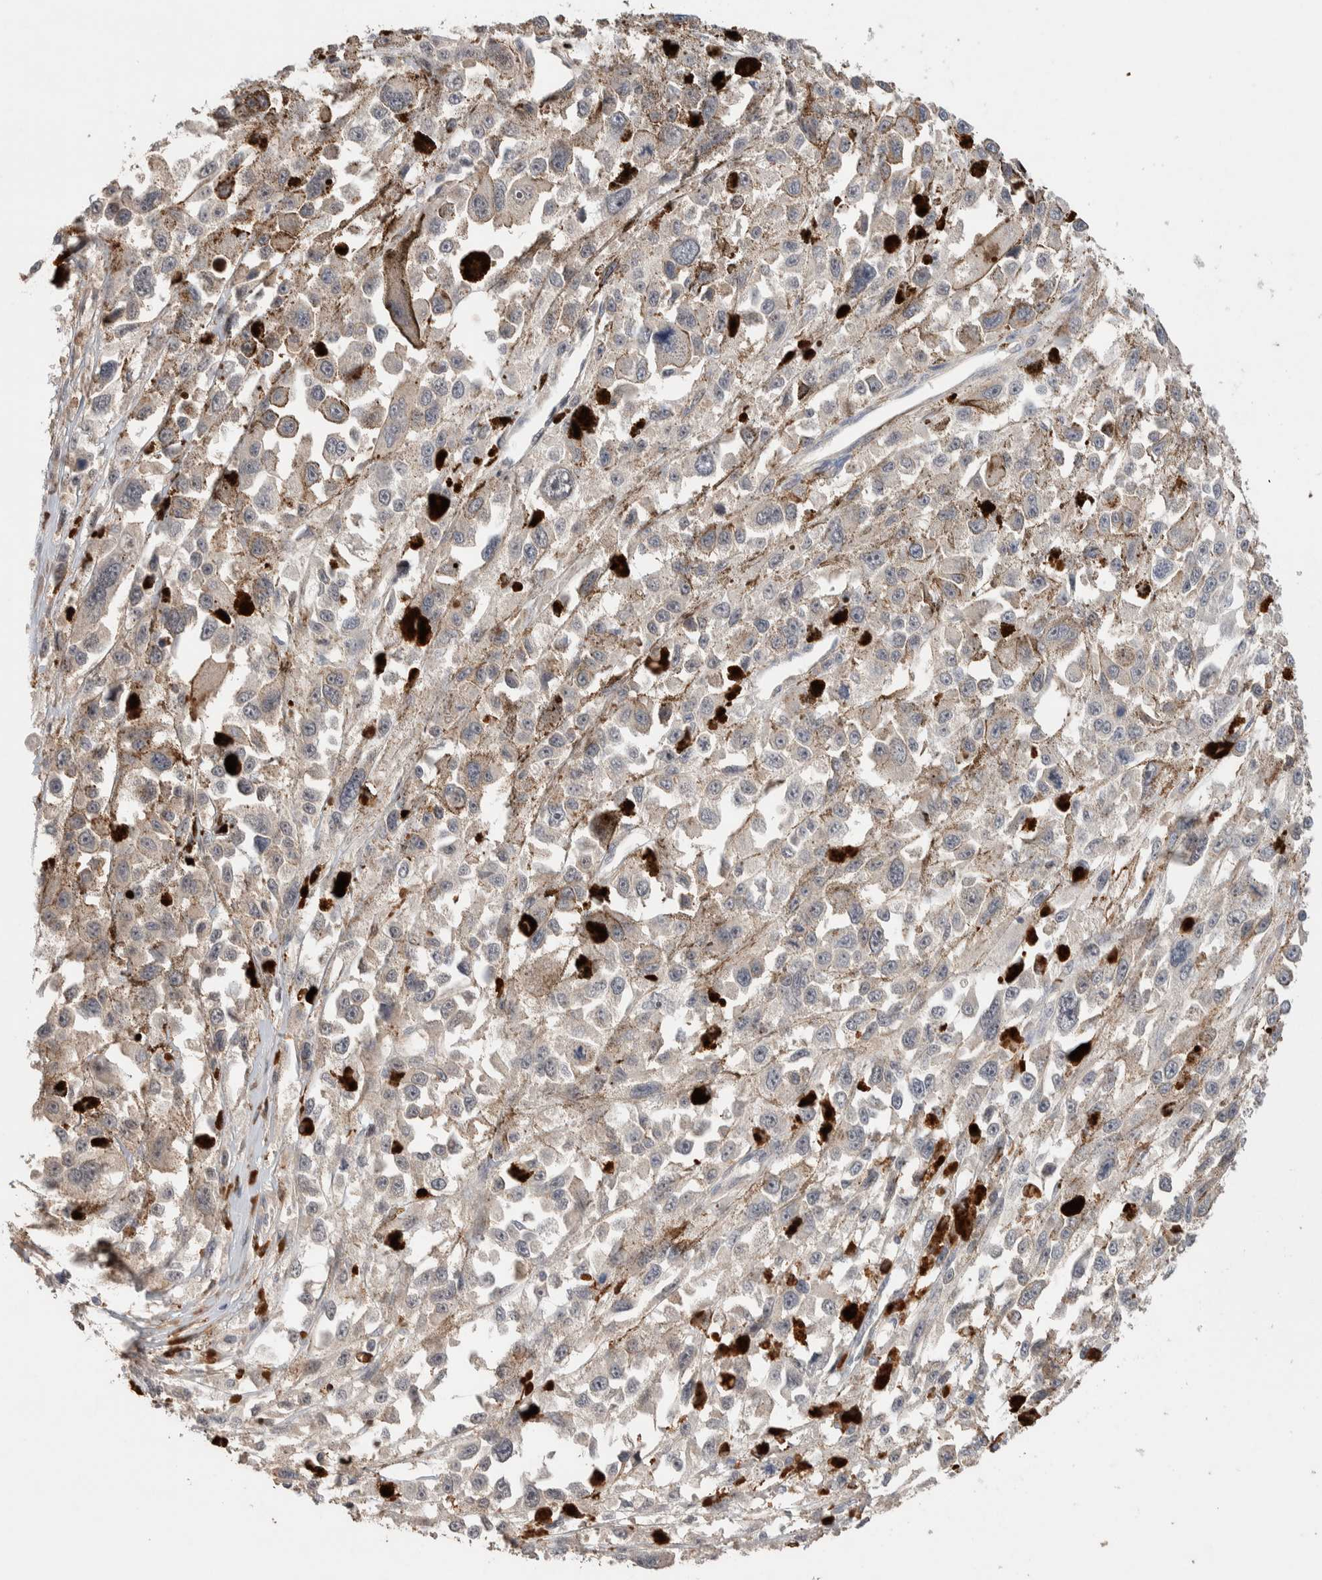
{"staining": {"intensity": "negative", "quantity": "none", "location": "none"}, "tissue": "melanoma", "cell_type": "Tumor cells", "image_type": "cancer", "snomed": [{"axis": "morphology", "description": "Malignant melanoma, Metastatic site"}, {"axis": "topography", "description": "Lymph node"}], "caption": "DAB (3,3'-diaminobenzidine) immunohistochemical staining of malignant melanoma (metastatic site) demonstrates no significant expression in tumor cells. The staining was performed using DAB (3,3'-diaminobenzidine) to visualize the protein expression in brown, while the nuclei were stained in blue with hematoxylin (Magnification: 20x).", "gene": "WDR91", "patient": {"sex": "male", "age": 59}}